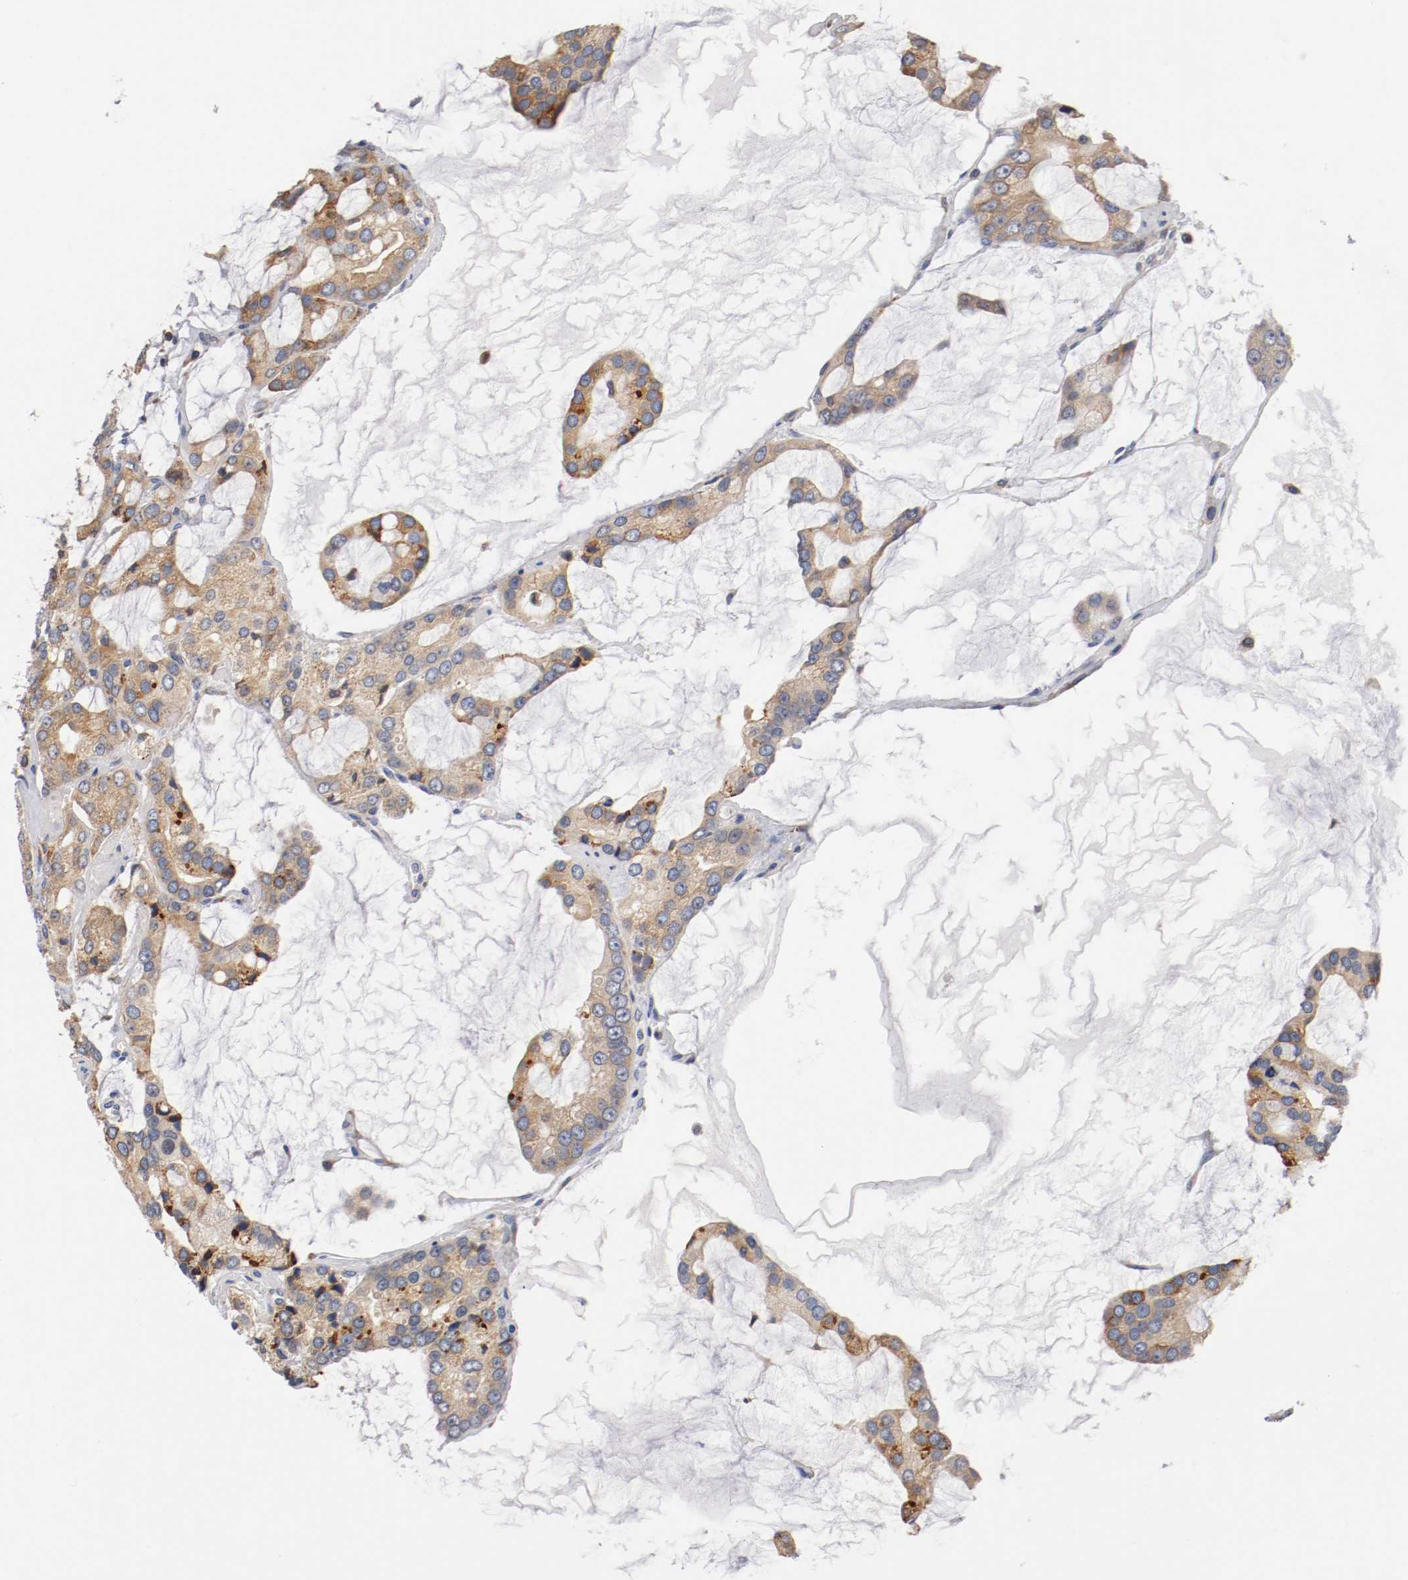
{"staining": {"intensity": "weak", "quantity": ">75%", "location": "cytoplasmic/membranous"}, "tissue": "prostate cancer", "cell_type": "Tumor cells", "image_type": "cancer", "snomed": [{"axis": "morphology", "description": "Adenocarcinoma, High grade"}, {"axis": "topography", "description": "Prostate"}], "caption": "Human prostate cancer stained with a protein marker demonstrates weak staining in tumor cells.", "gene": "TNFSF13", "patient": {"sex": "male", "age": 67}}